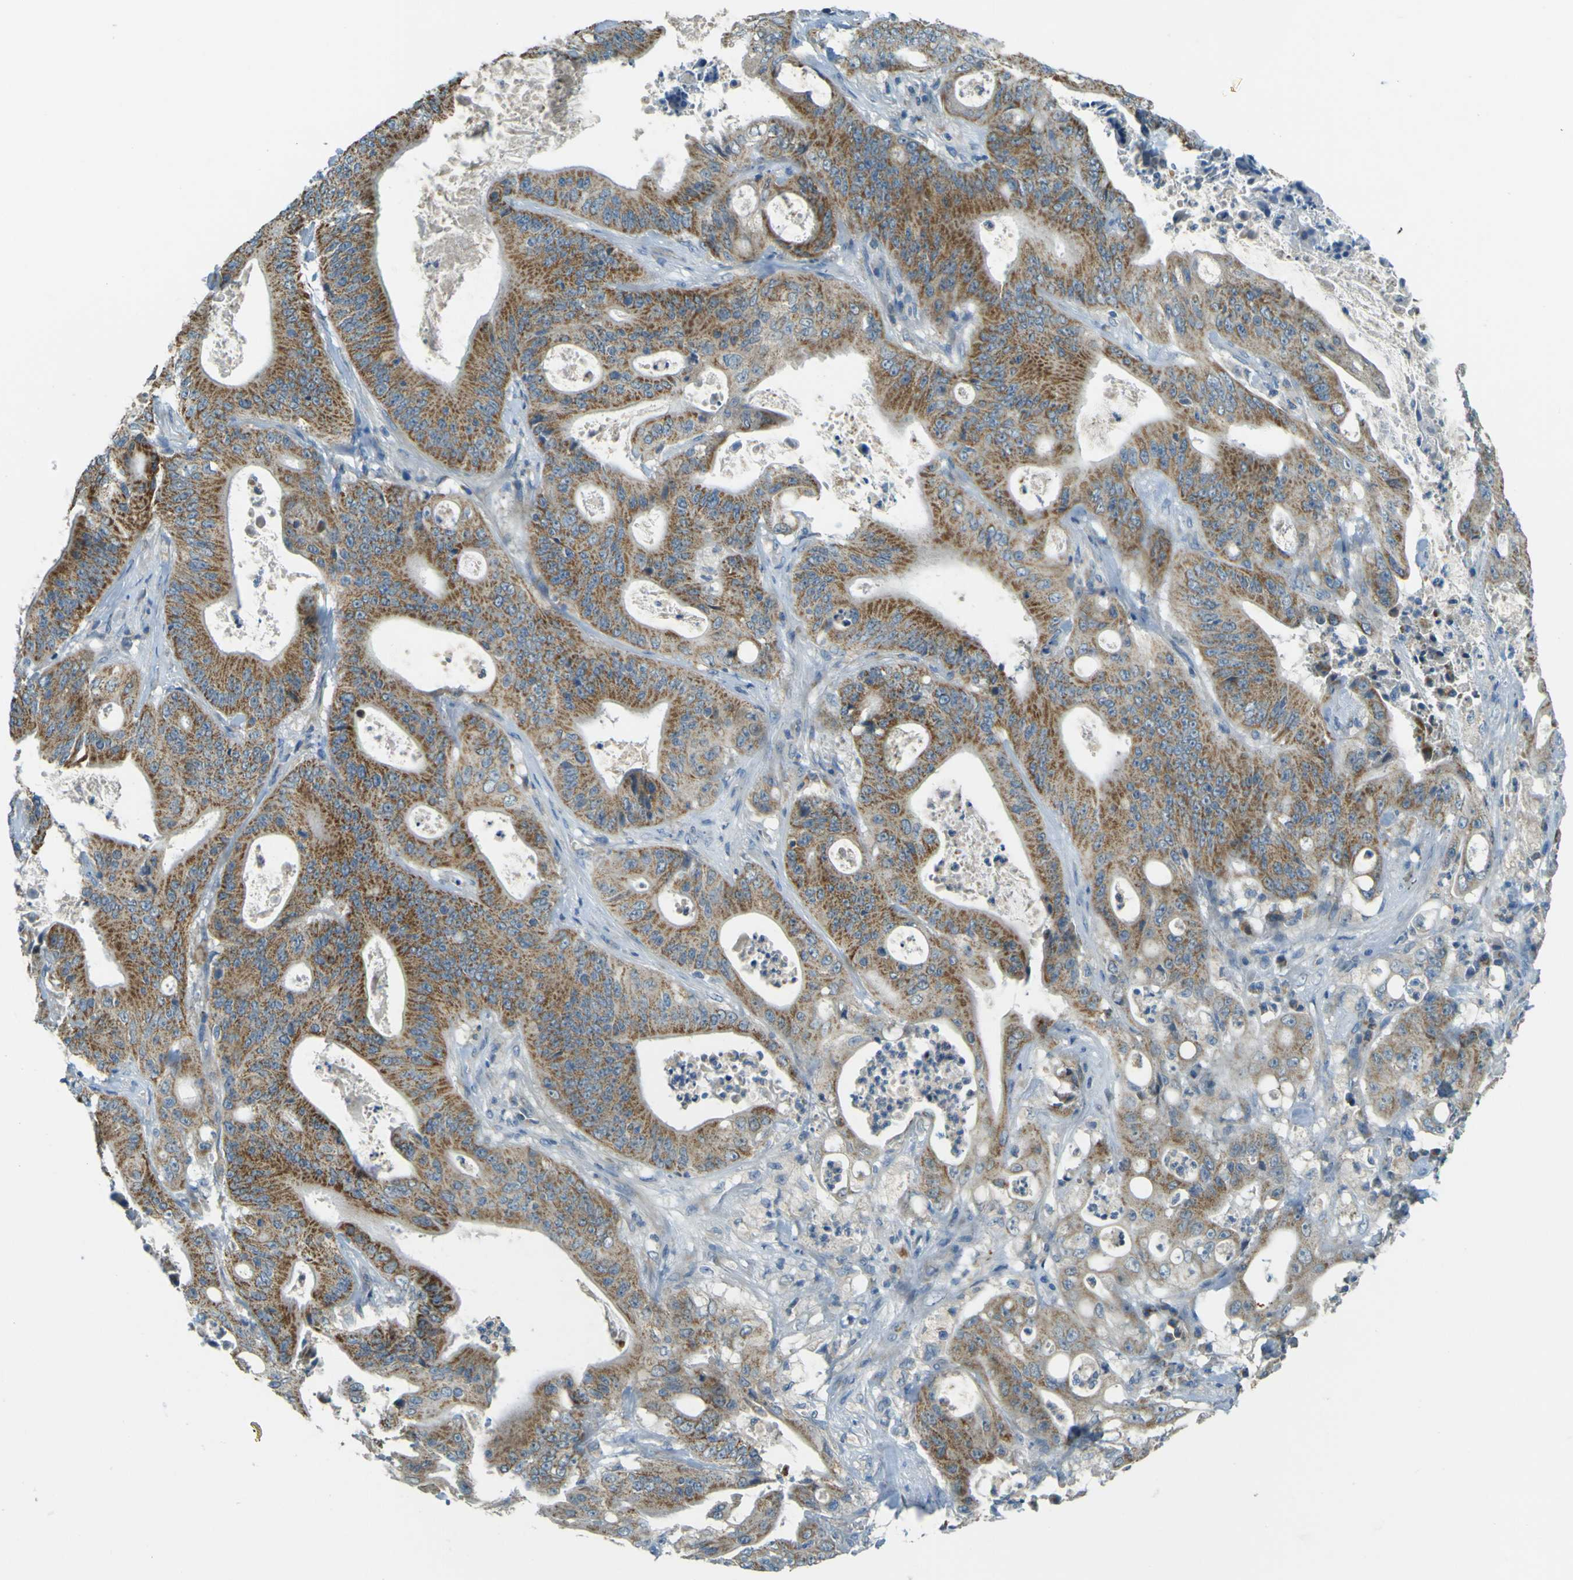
{"staining": {"intensity": "moderate", "quantity": ">75%", "location": "cytoplasmic/membranous"}, "tissue": "pancreatic cancer", "cell_type": "Tumor cells", "image_type": "cancer", "snomed": [{"axis": "morphology", "description": "Normal tissue, NOS"}, {"axis": "topography", "description": "Lymph node"}], "caption": "A histopathology image of pancreatic cancer stained for a protein demonstrates moderate cytoplasmic/membranous brown staining in tumor cells.", "gene": "FKTN", "patient": {"sex": "male", "age": 62}}